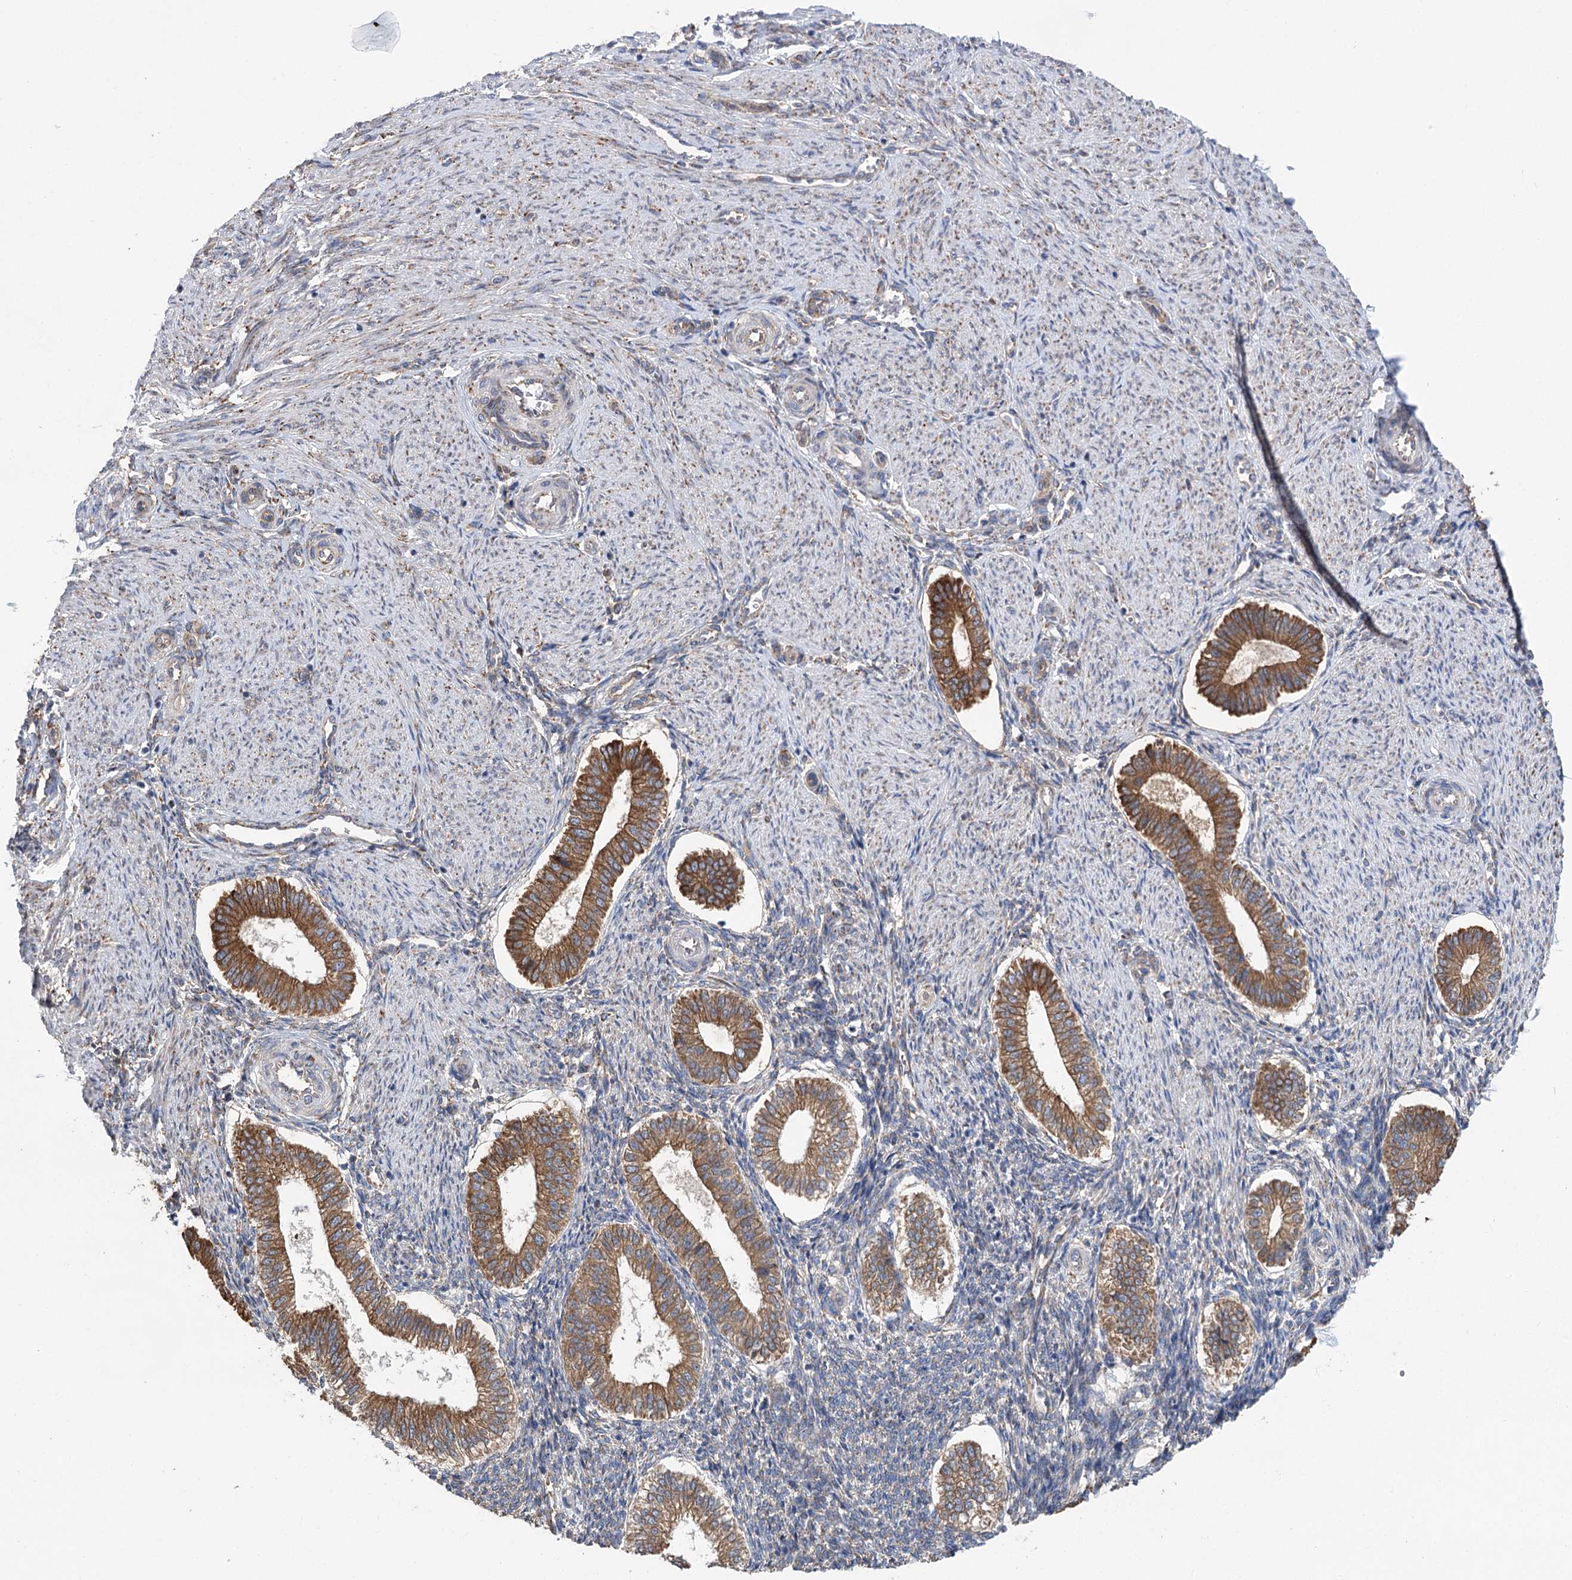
{"staining": {"intensity": "negative", "quantity": "none", "location": "none"}, "tissue": "endometrium", "cell_type": "Cells in endometrial stroma", "image_type": "normal", "snomed": [{"axis": "morphology", "description": "Normal tissue, NOS"}, {"axis": "topography", "description": "Endometrium"}], "caption": "Human endometrium stained for a protein using immunohistochemistry exhibits no staining in cells in endometrial stroma.", "gene": "METTL24", "patient": {"sex": "female", "age": 25}}